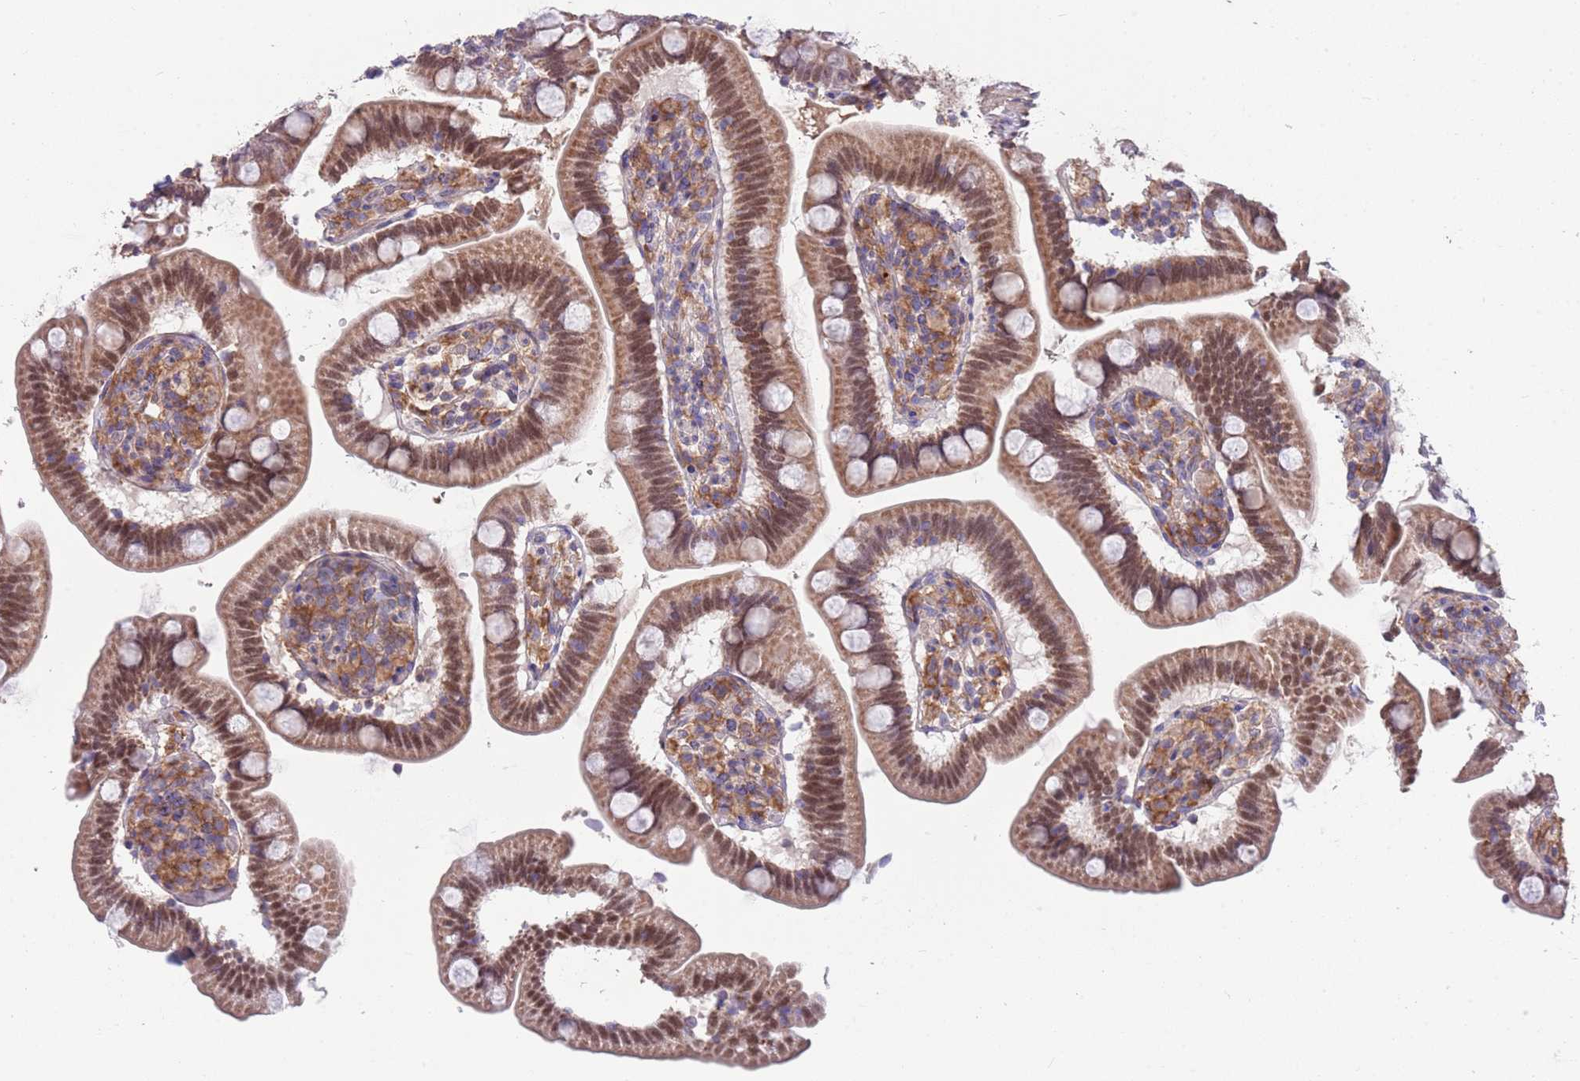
{"staining": {"intensity": "moderate", "quantity": ">75%", "location": "cytoplasmic/membranous,nuclear"}, "tissue": "small intestine", "cell_type": "Glandular cells", "image_type": "normal", "snomed": [{"axis": "morphology", "description": "Normal tissue, NOS"}, {"axis": "topography", "description": "Small intestine"}], "caption": "The immunohistochemical stain labels moderate cytoplasmic/membranous,nuclear expression in glandular cells of unremarkable small intestine. (brown staining indicates protein expression, while blue staining denotes nuclei).", "gene": "DDT", "patient": {"sex": "female", "age": 64}}